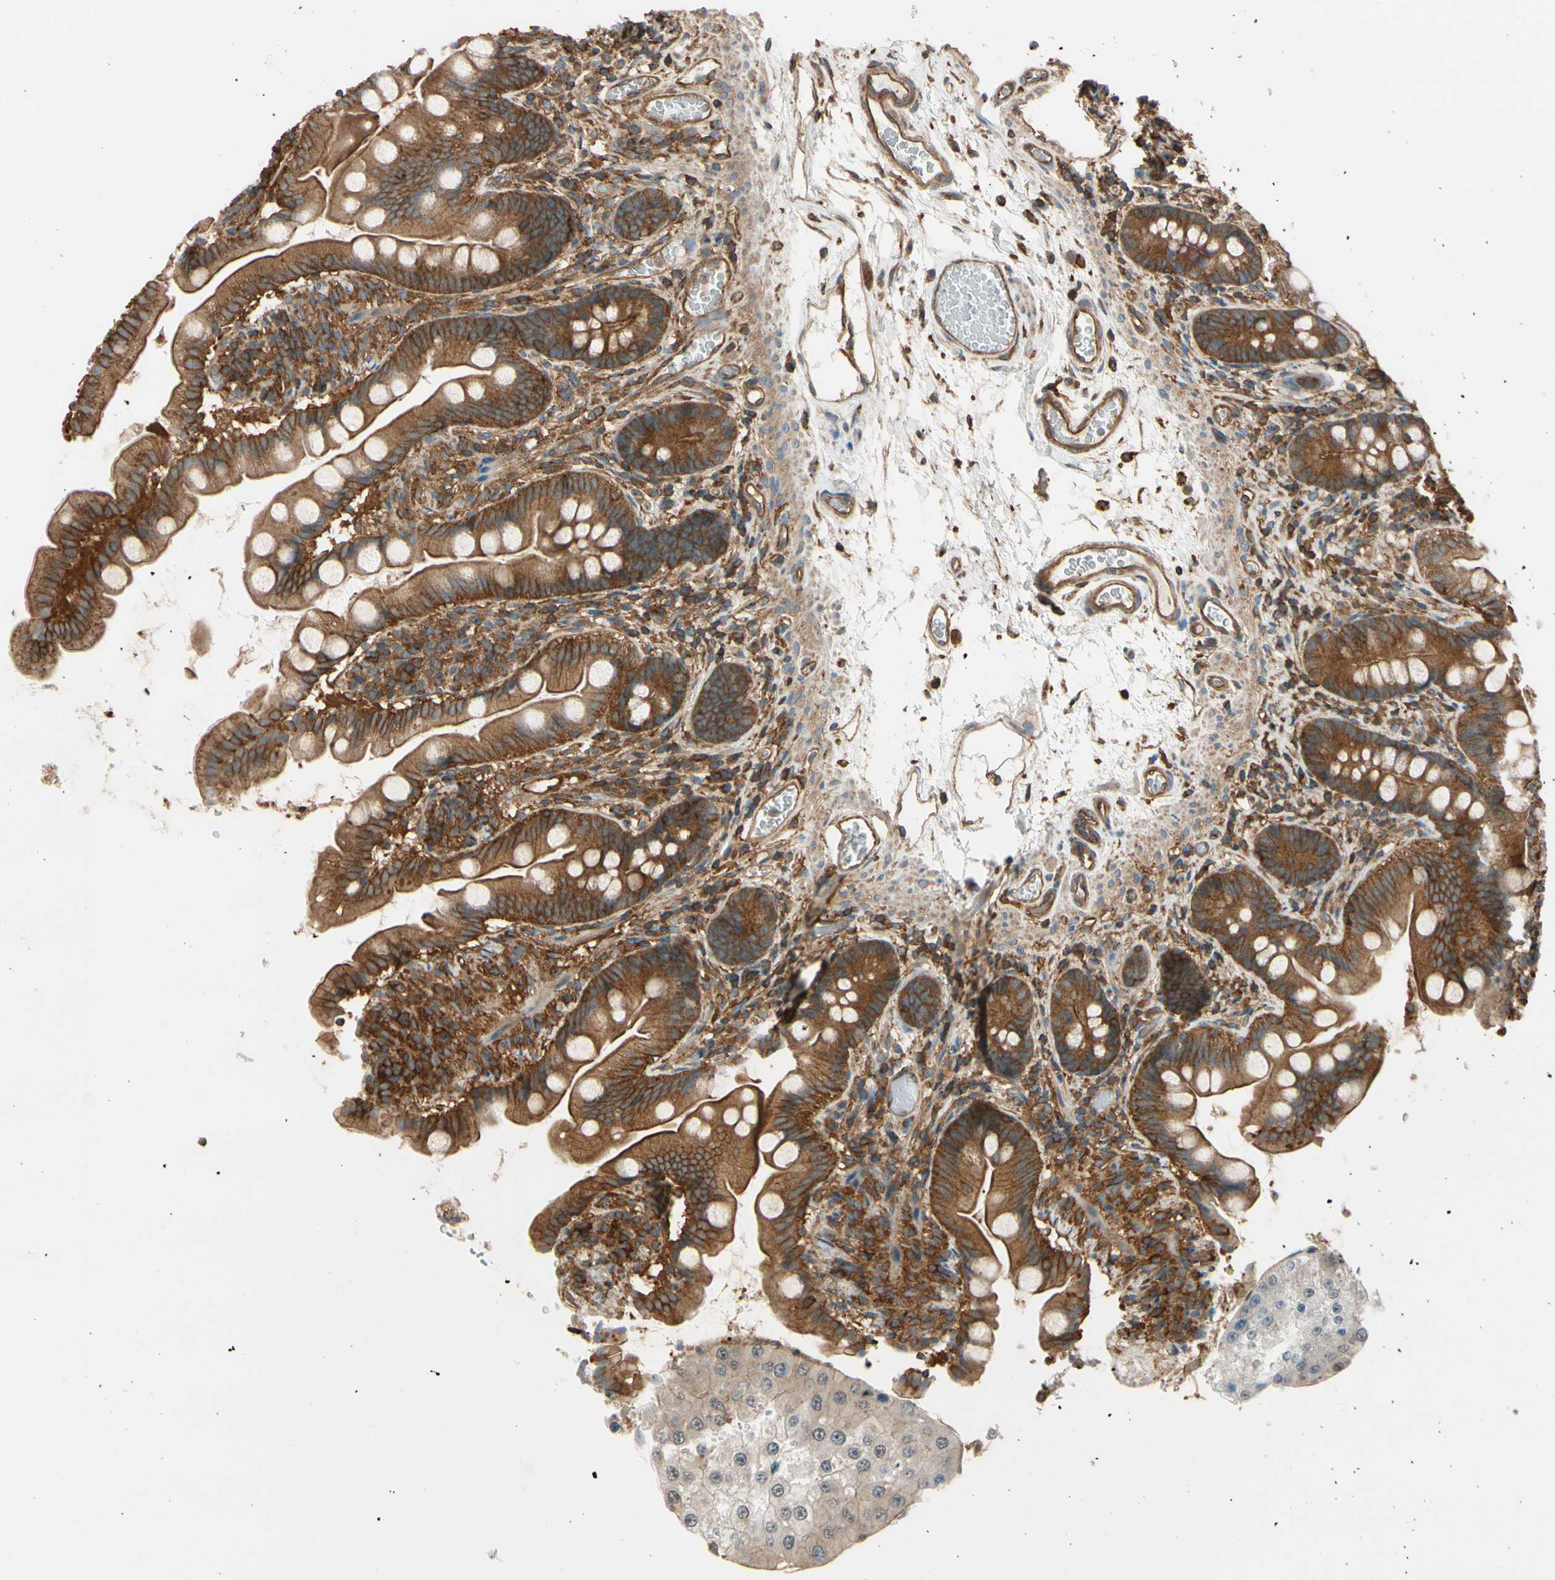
{"staining": {"intensity": "moderate", "quantity": ">75%", "location": "cytoplasmic/membranous"}, "tissue": "small intestine", "cell_type": "Glandular cells", "image_type": "normal", "snomed": [{"axis": "morphology", "description": "Normal tissue, NOS"}, {"axis": "topography", "description": "Small intestine"}], "caption": "Protein expression analysis of normal human small intestine reveals moderate cytoplasmic/membranous positivity in about >75% of glandular cells.", "gene": "EPS15", "patient": {"sex": "female", "age": 56}}